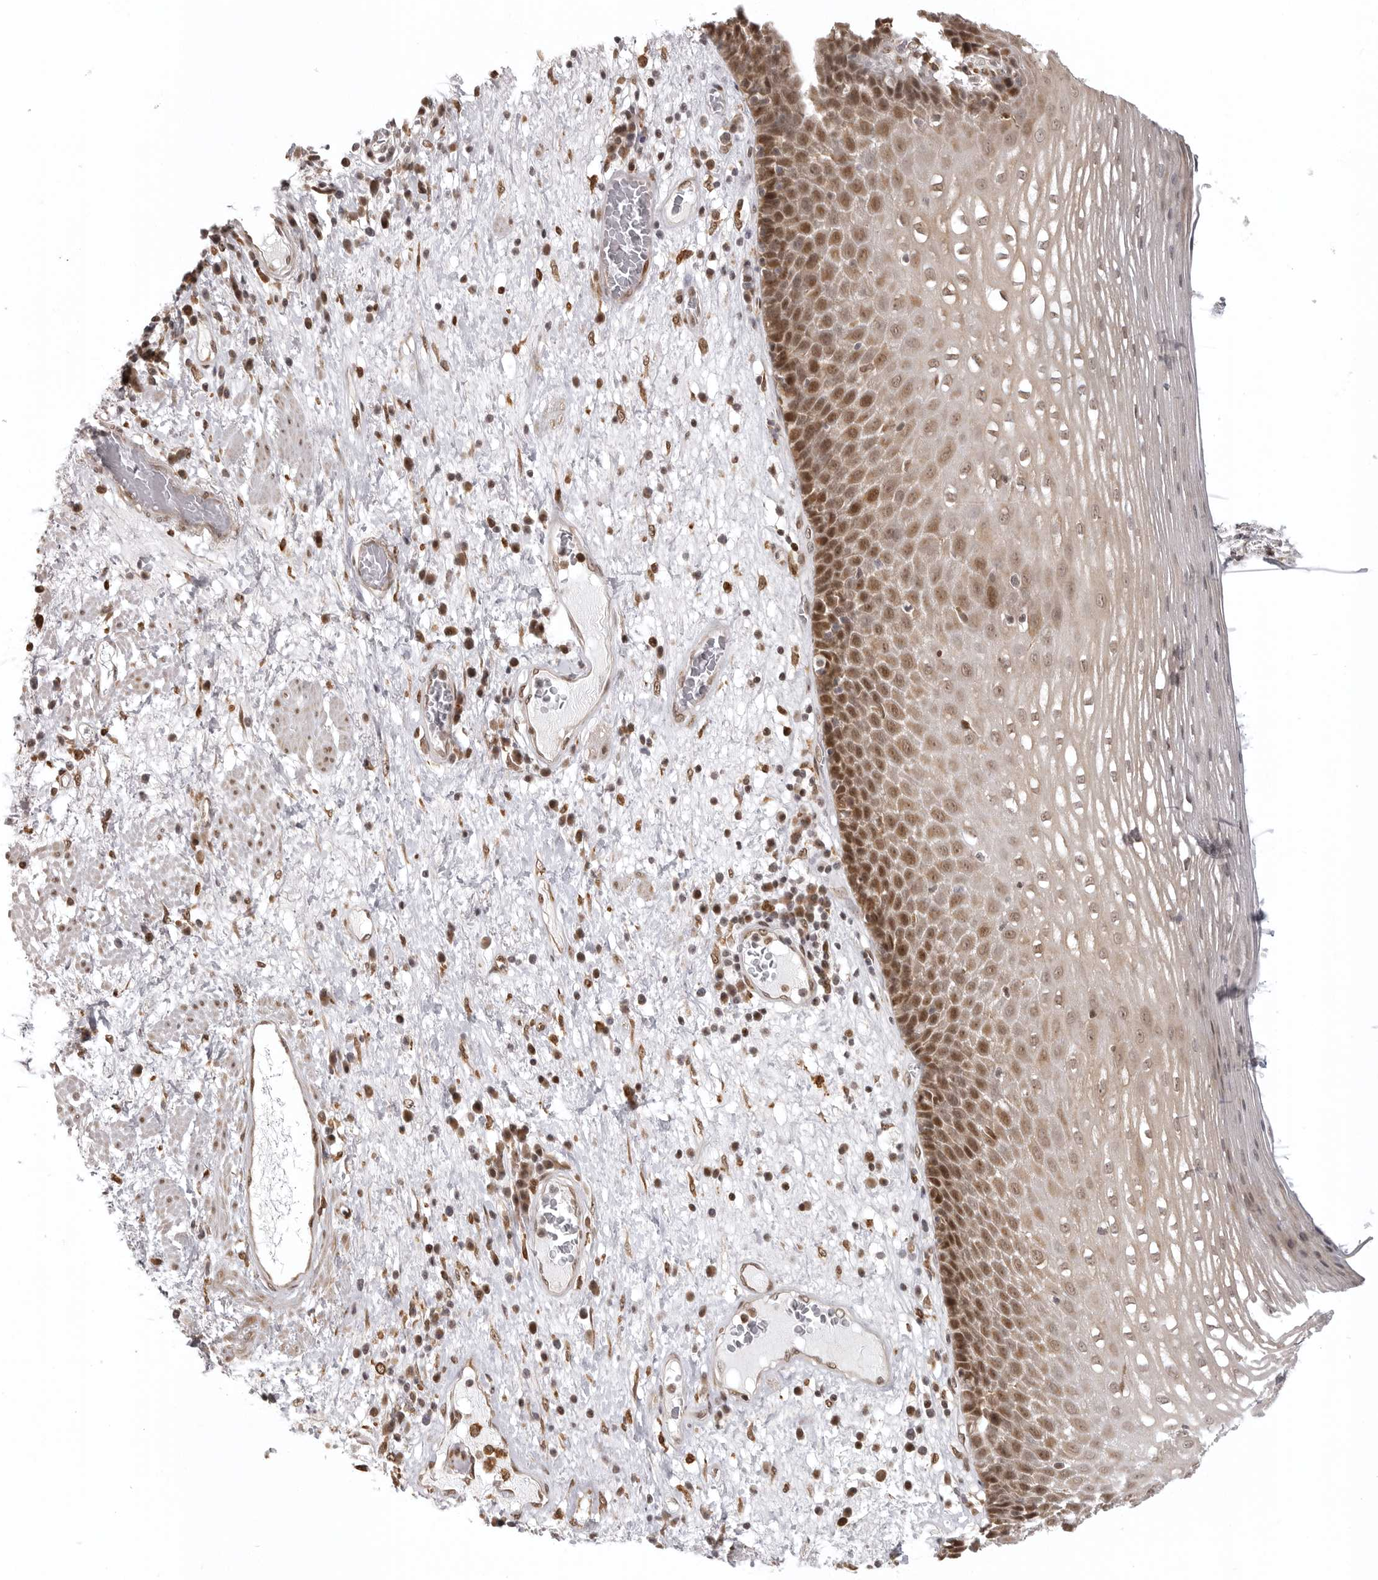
{"staining": {"intensity": "moderate", "quantity": ">75%", "location": "nuclear"}, "tissue": "esophagus", "cell_type": "Squamous epithelial cells", "image_type": "normal", "snomed": [{"axis": "morphology", "description": "Normal tissue, NOS"}, {"axis": "morphology", "description": "Adenocarcinoma, NOS"}, {"axis": "topography", "description": "Esophagus"}], "caption": "This is a micrograph of IHC staining of unremarkable esophagus, which shows moderate staining in the nuclear of squamous epithelial cells.", "gene": "ISG20L2", "patient": {"sex": "male", "age": 62}}